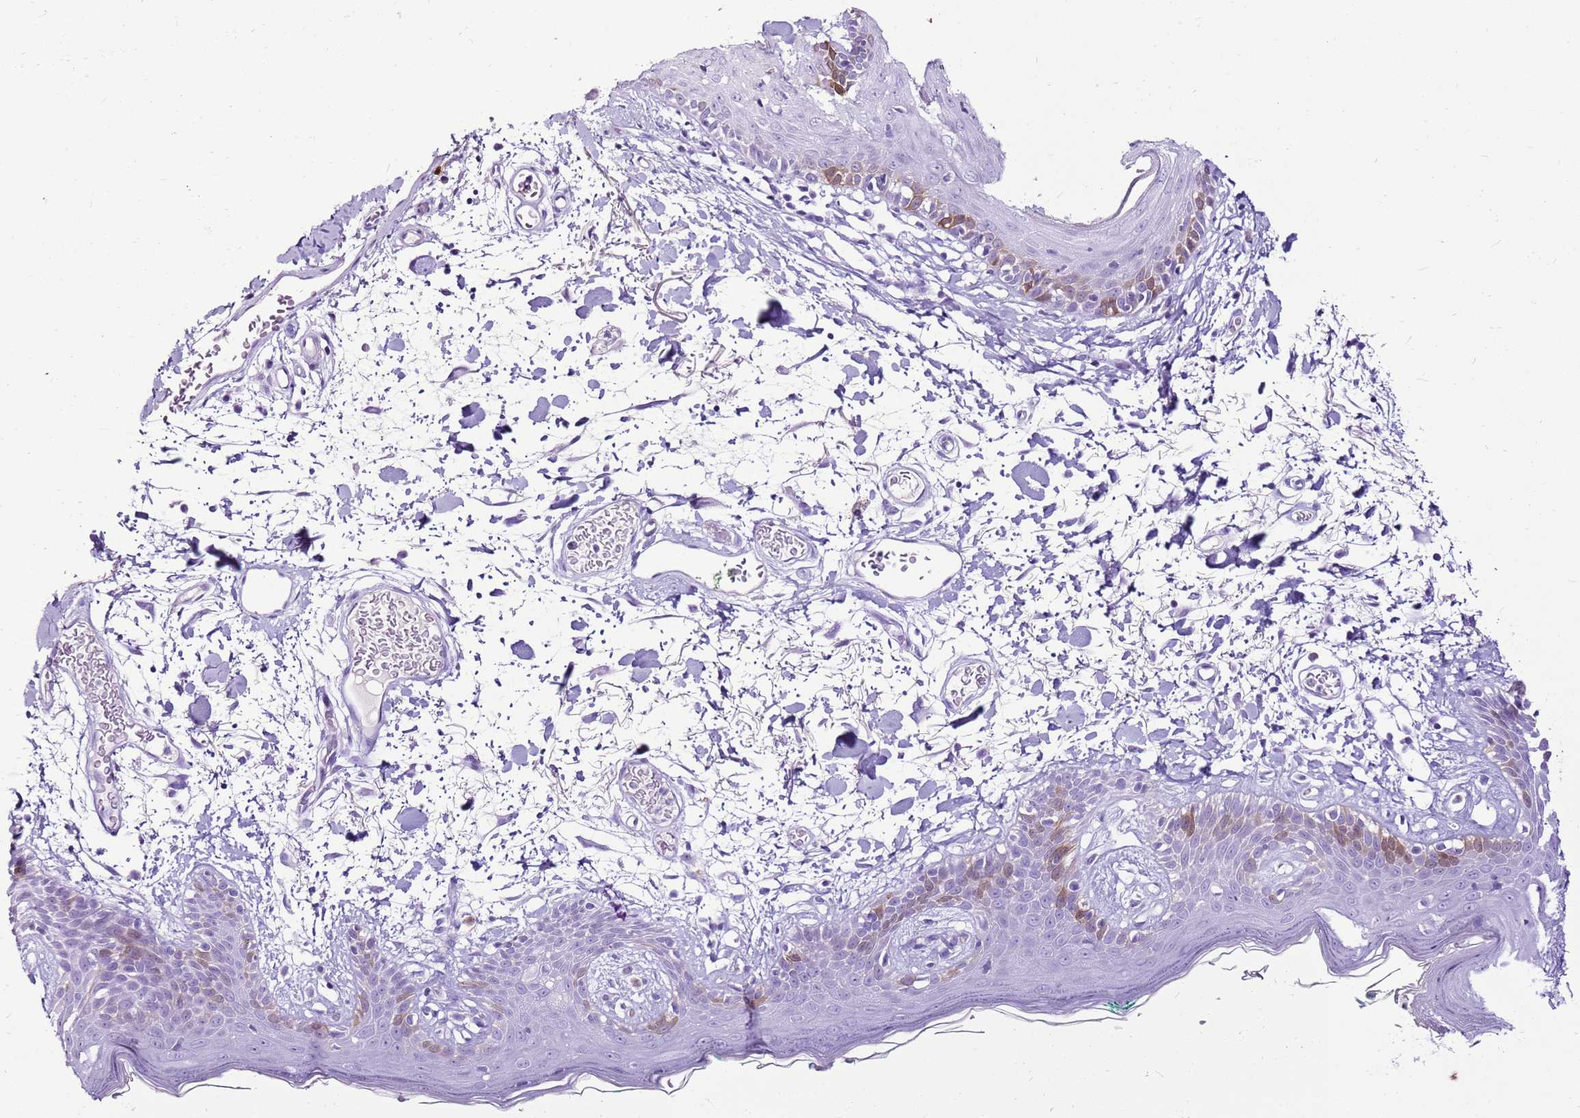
{"staining": {"intensity": "negative", "quantity": "none", "location": "none"}, "tissue": "skin", "cell_type": "Fibroblasts", "image_type": "normal", "snomed": [{"axis": "morphology", "description": "Normal tissue, NOS"}, {"axis": "topography", "description": "Skin"}], "caption": "Immunohistochemistry (IHC) of unremarkable skin demonstrates no positivity in fibroblasts.", "gene": "SPC25", "patient": {"sex": "male", "age": 79}}